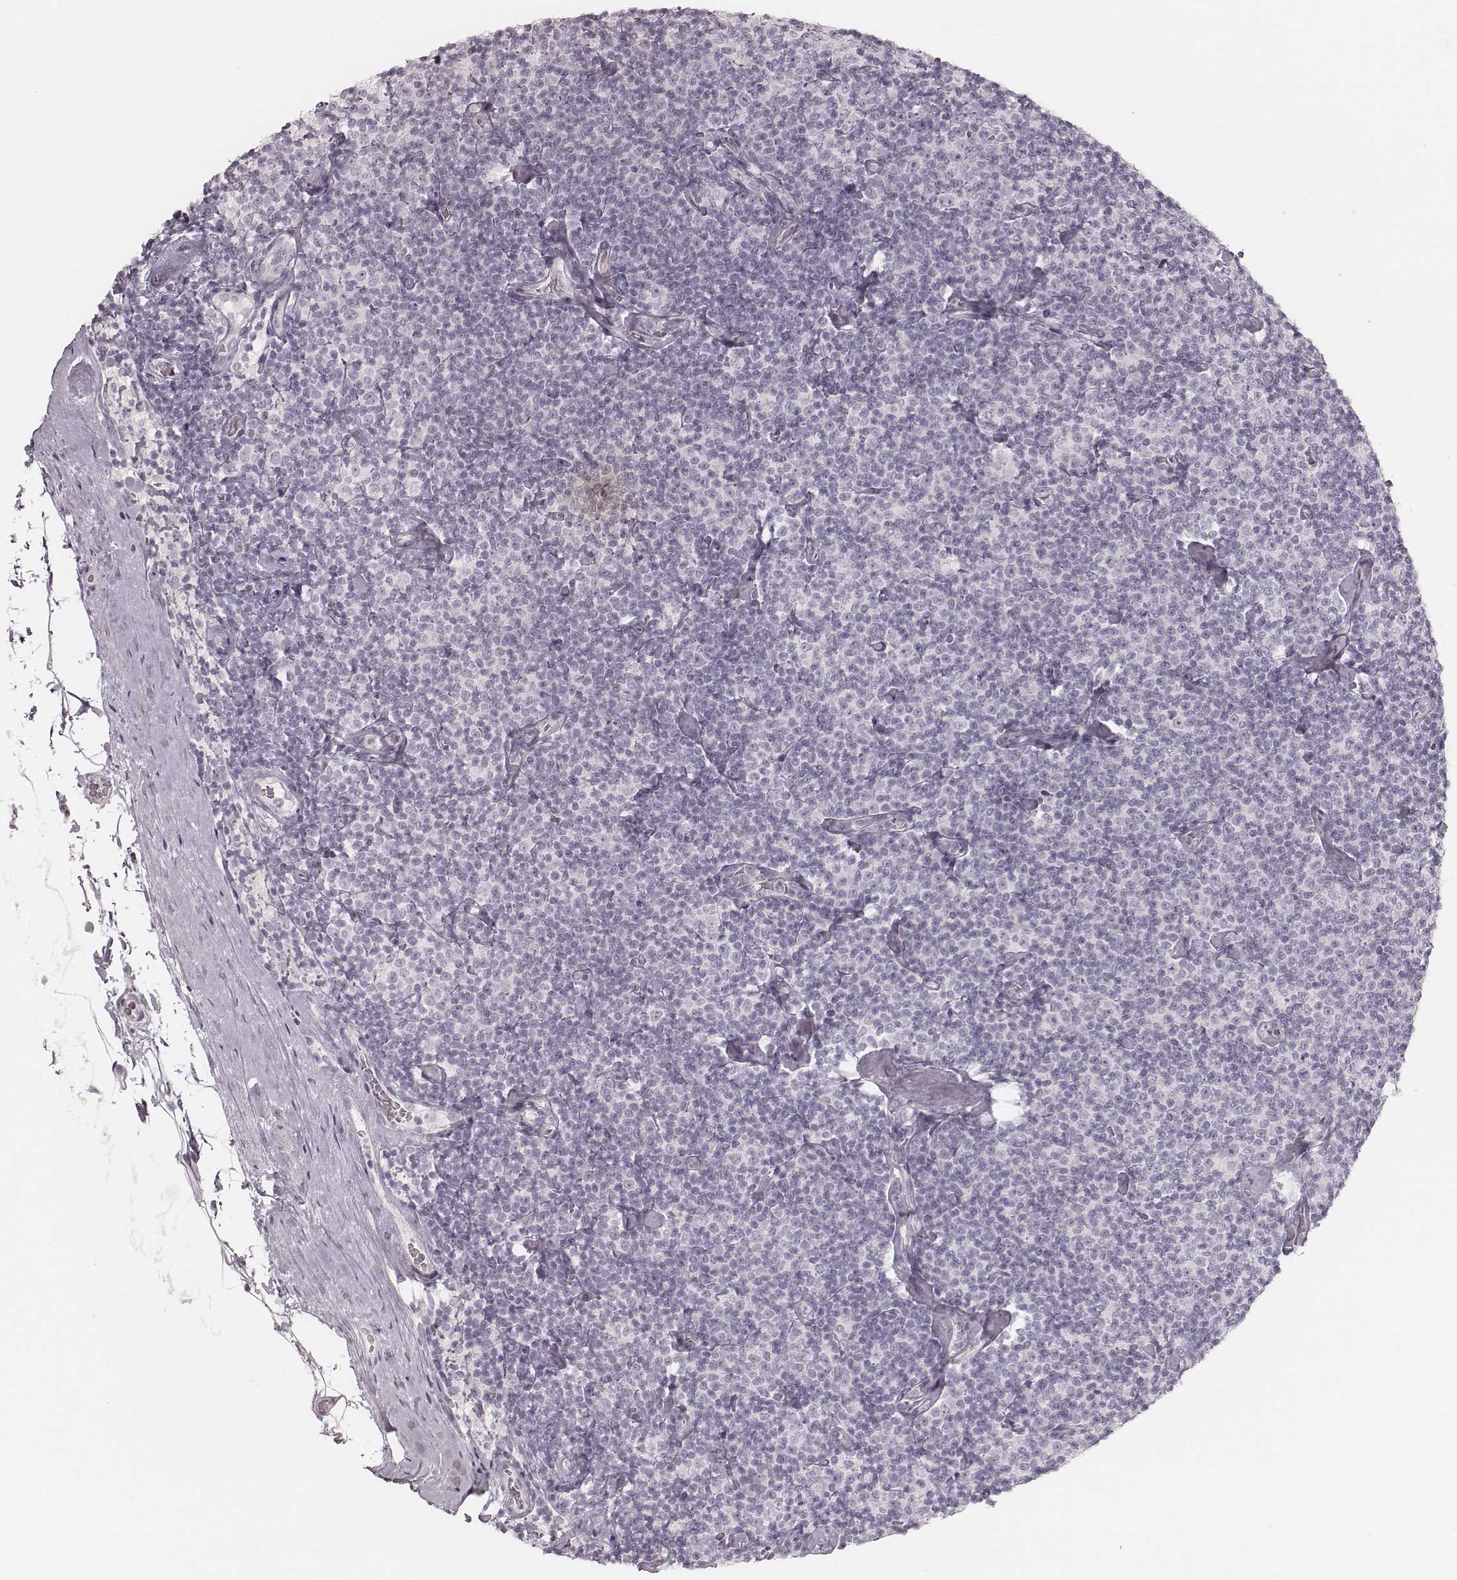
{"staining": {"intensity": "negative", "quantity": "none", "location": "none"}, "tissue": "lymphoma", "cell_type": "Tumor cells", "image_type": "cancer", "snomed": [{"axis": "morphology", "description": "Malignant lymphoma, non-Hodgkin's type, Low grade"}, {"axis": "topography", "description": "Lymph node"}], "caption": "An image of human low-grade malignant lymphoma, non-Hodgkin's type is negative for staining in tumor cells.", "gene": "SPATA24", "patient": {"sex": "male", "age": 81}}